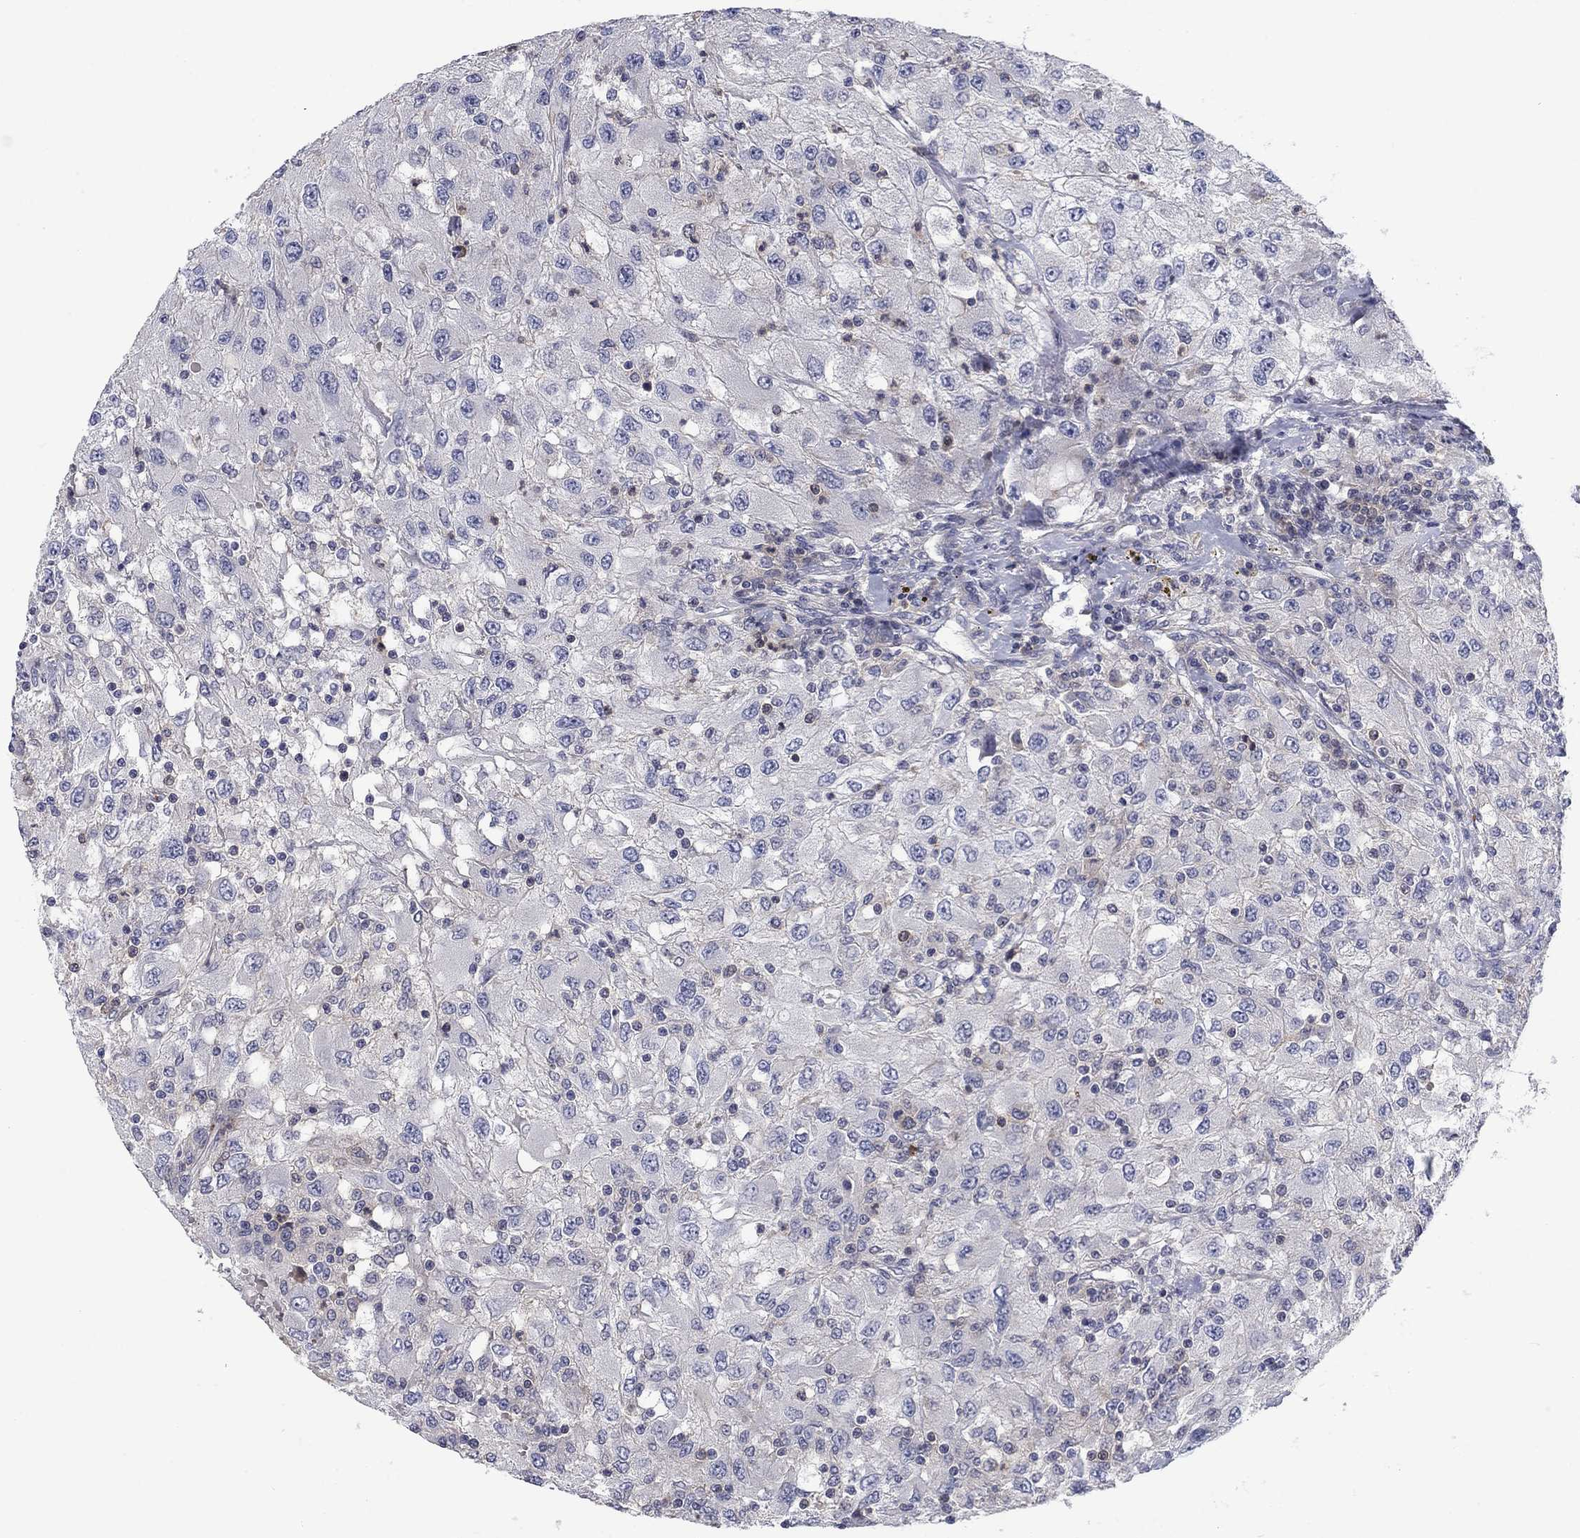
{"staining": {"intensity": "negative", "quantity": "none", "location": "none"}, "tissue": "renal cancer", "cell_type": "Tumor cells", "image_type": "cancer", "snomed": [{"axis": "morphology", "description": "Adenocarcinoma, NOS"}, {"axis": "topography", "description": "Kidney"}], "caption": "Micrograph shows no significant protein expression in tumor cells of renal adenocarcinoma.", "gene": "KIF15", "patient": {"sex": "female", "age": 67}}